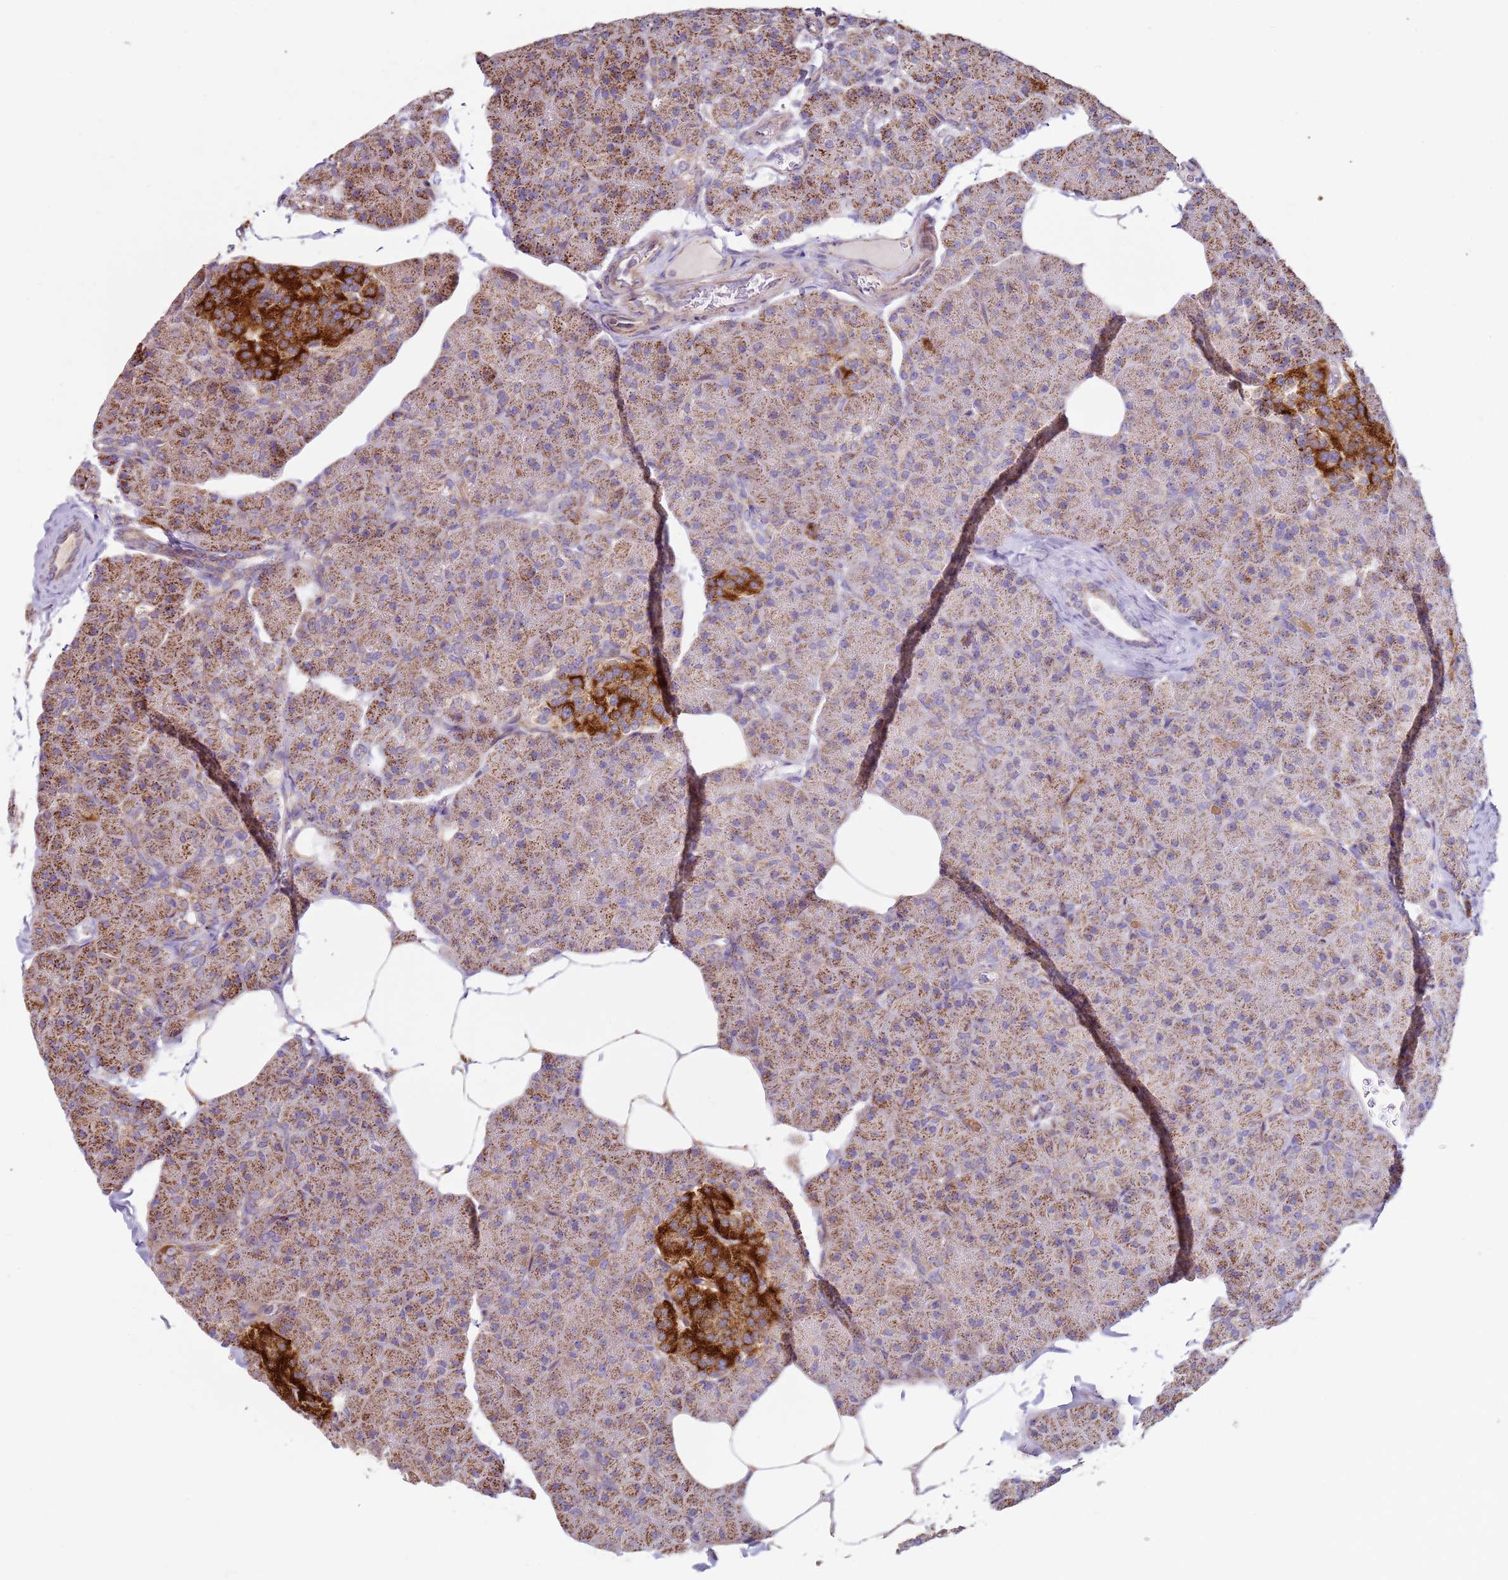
{"staining": {"intensity": "moderate", "quantity": ">75%", "location": "cytoplasmic/membranous"}, "tissue": "pancreas", "cell_type": "Exocrine glandular cells", "image_type": "normal", "snomed": [{"axis": "morphology", "description": "Normal tissue, NOS"}, {"axis": "topography", "description": "Pancreas"}], "caption": "Brown immunohistochemical staining in unremarkable human pancreas shows moderate cytoplasmic/membranous expression in about >75% of exocrine glandular cells.", "gene": "ALS2", "patient": {"sex": "male", "age": 35}}